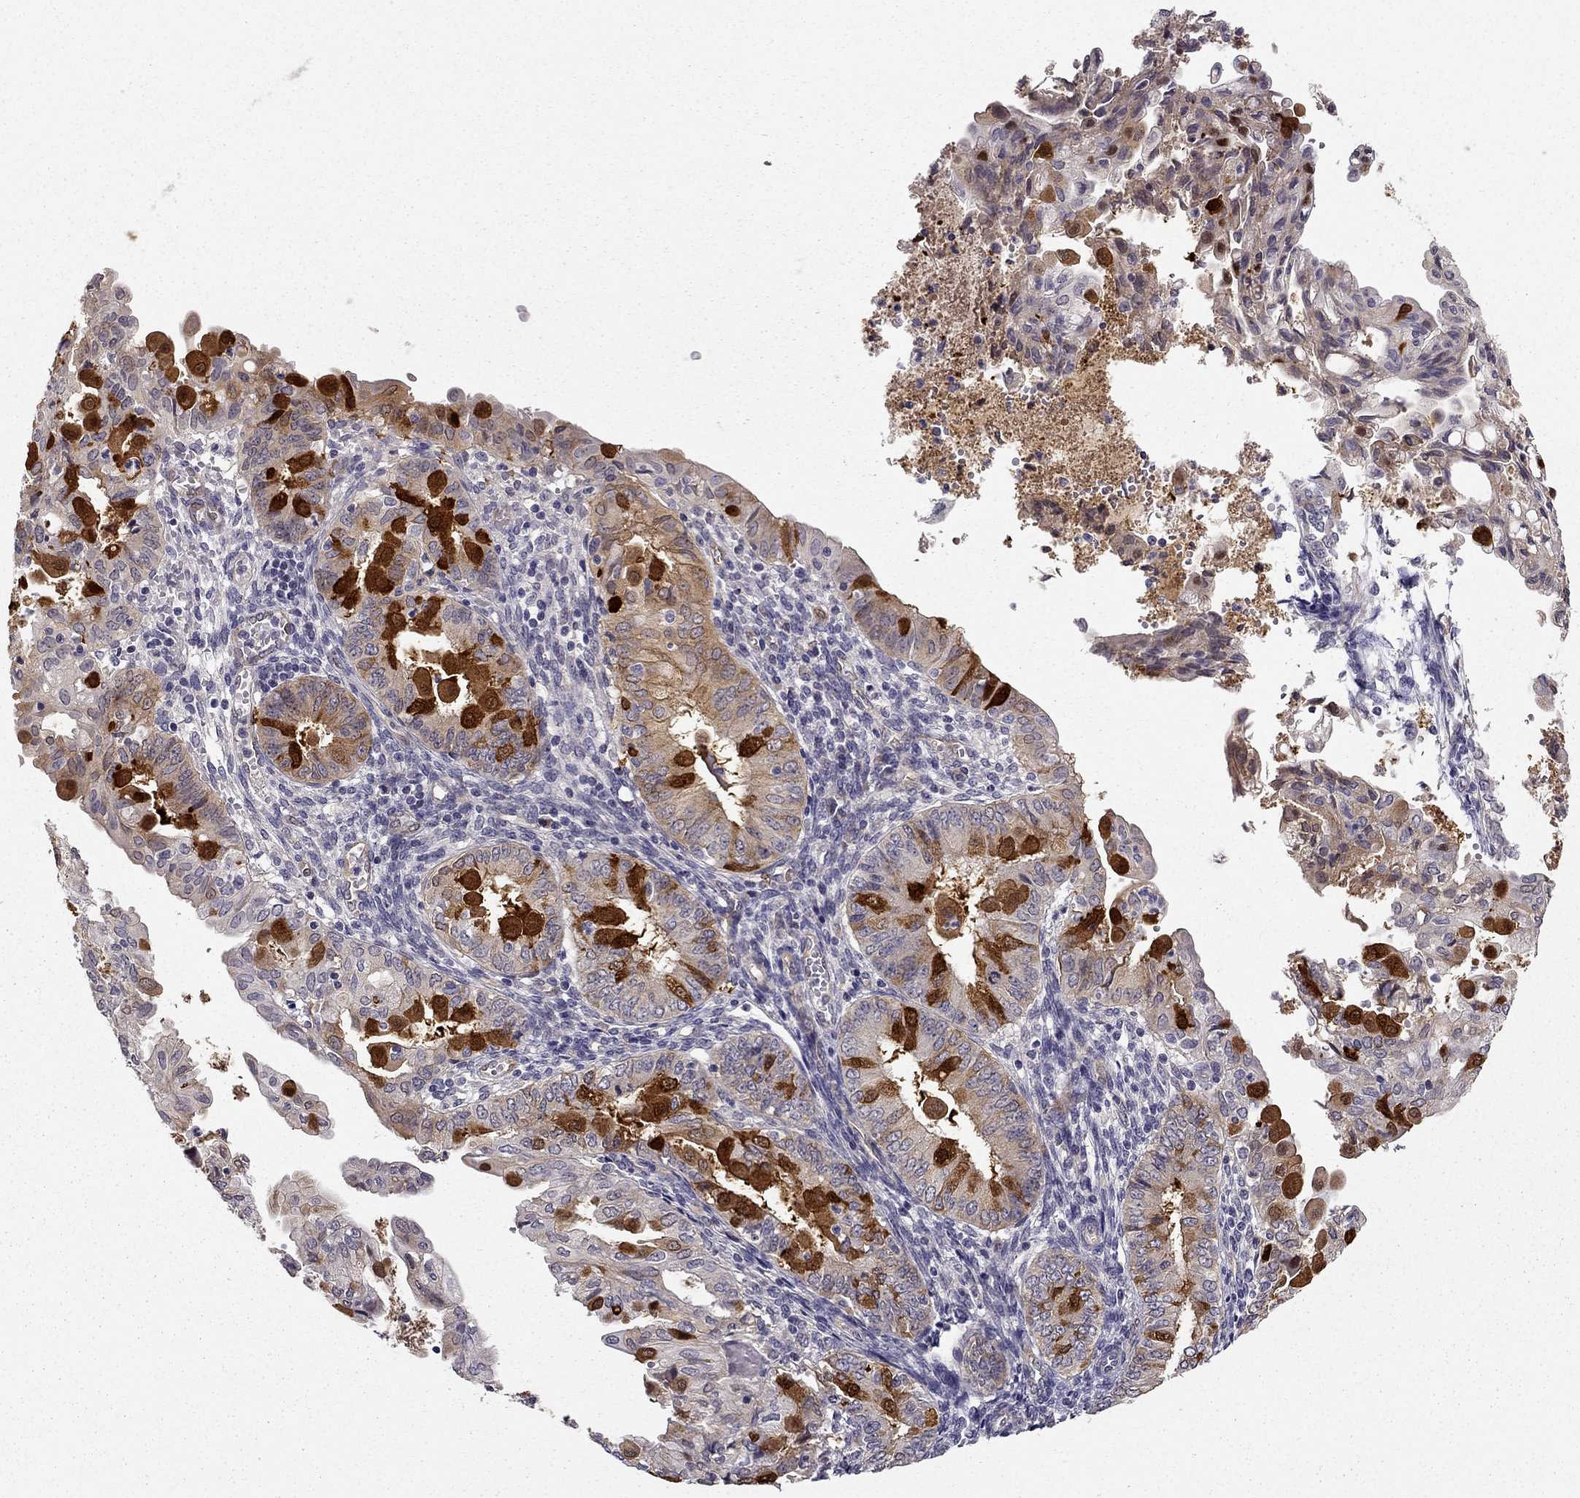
{"staining": {"intensity": "strong", "quantity": "<25%", "location": "cytoplasmic/membranous"}, "tissue": "endometrial cancer", "cell_type": "Tumor cells", "image_type": "cancer", "snomed": [{"axis": "morphology", "description": "Adenocarcinoma, NOS"}, {"axis": "topography", "description": "Endometrium"}], "caption": "High-magnification brightfield microscopy of endometrial cancer stained with DAB (3,3'-diaminobenzidine) (brown) and counterstained with hematoxylin (blue). tumor cells exhibit strong cytoplasmic/membranous staining is identified in about<25% of cells. (brown staining indicates protein expression, while blue staining denotes nuclei).", "gene": "NQO1", "patient": {"sex": "female", "age": 68}}